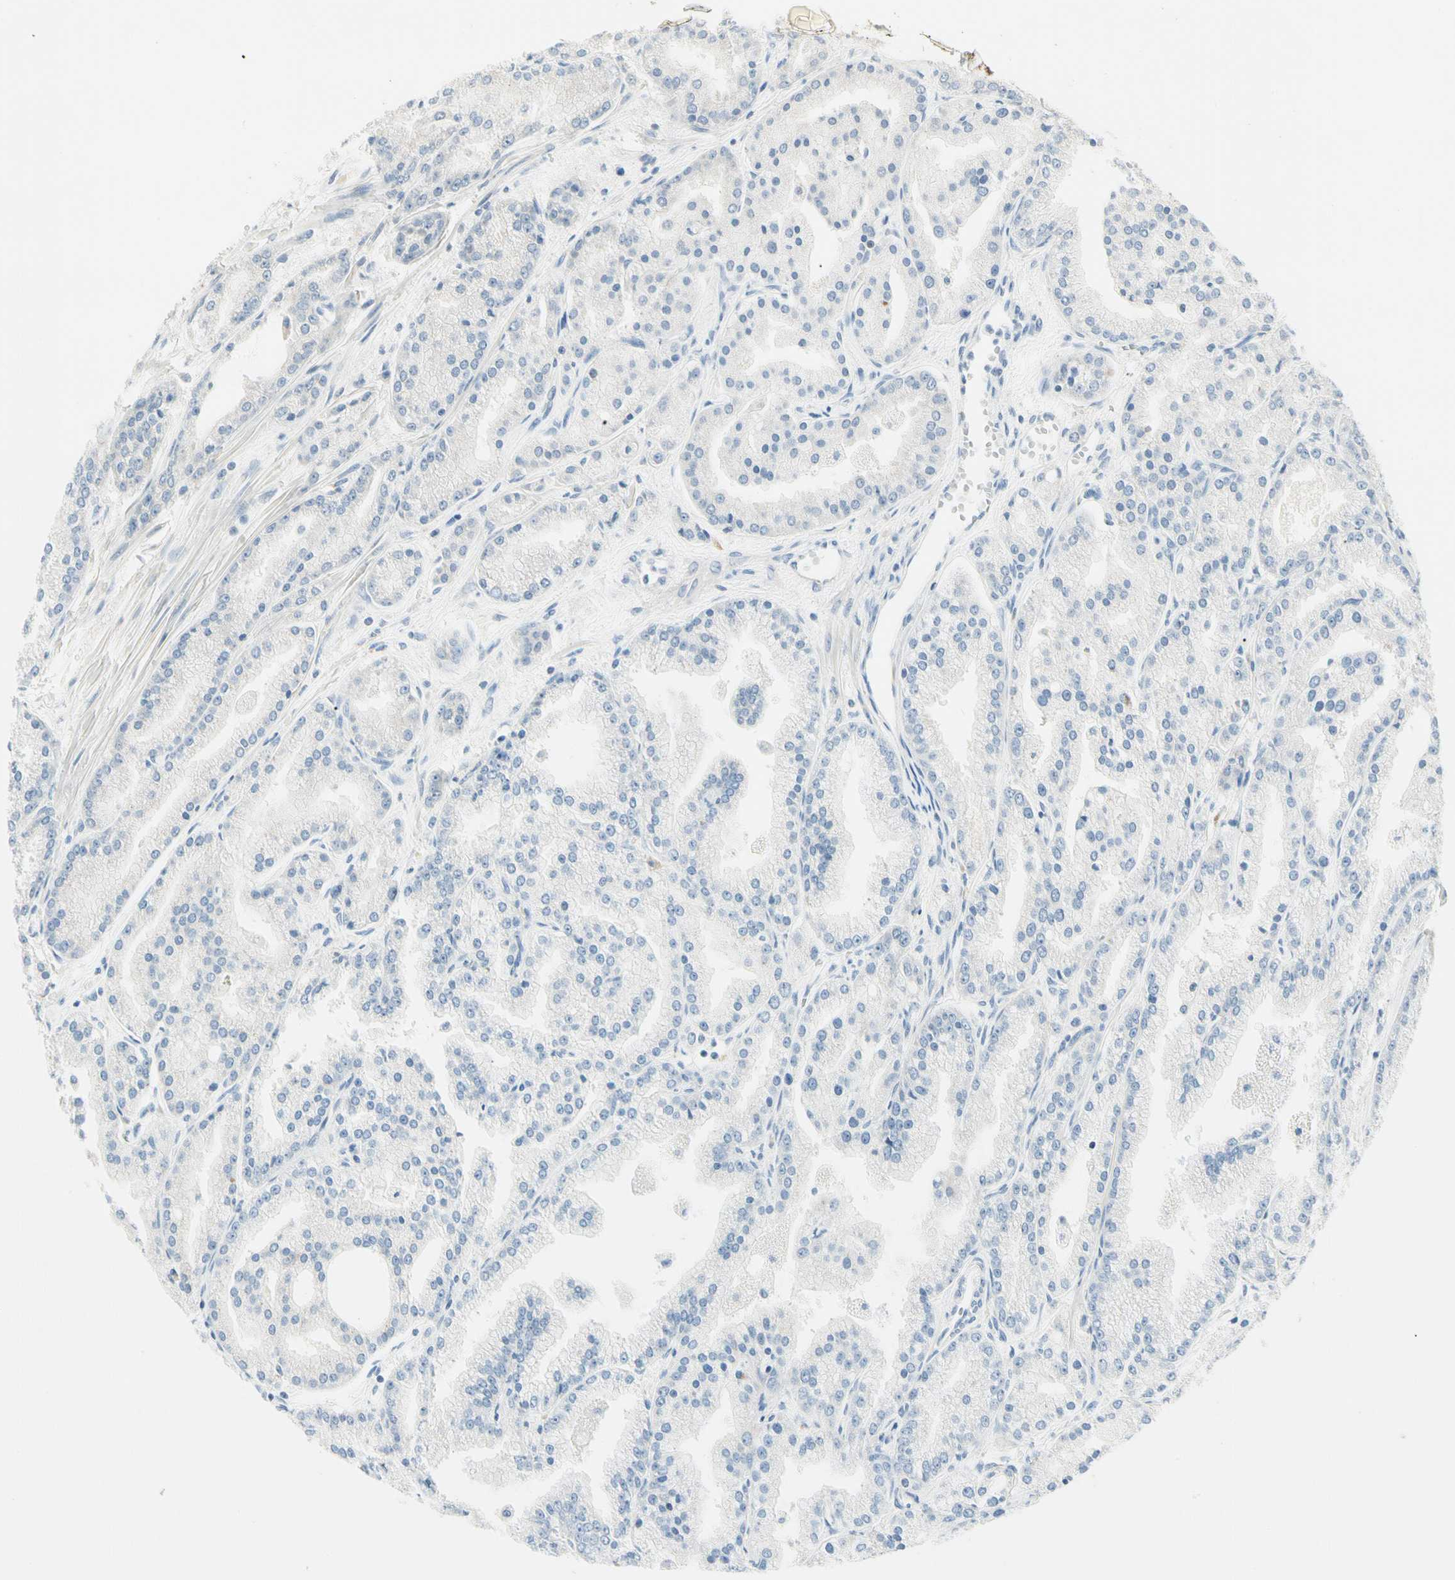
{"staining": {"intensity": "negative", "quantity": "none", "location": "none"}, "tissue": "prostate cancer", "cell_type": "Tumor cells", "image_type": "cancer", "snomed": [{"axis": "morphology", "description": "Adenocarcinoma, High grade"}, {"axis": "topography", "description": "Prostate"}], "caption": "Immunohistochemical staining of human prostate cancer (adenocarcinoma (high-grade)) demonstrates no significant staining in tumor cells.", "gene": "ALDH18A1", "patient": {"sex": "male", "age": 61}}